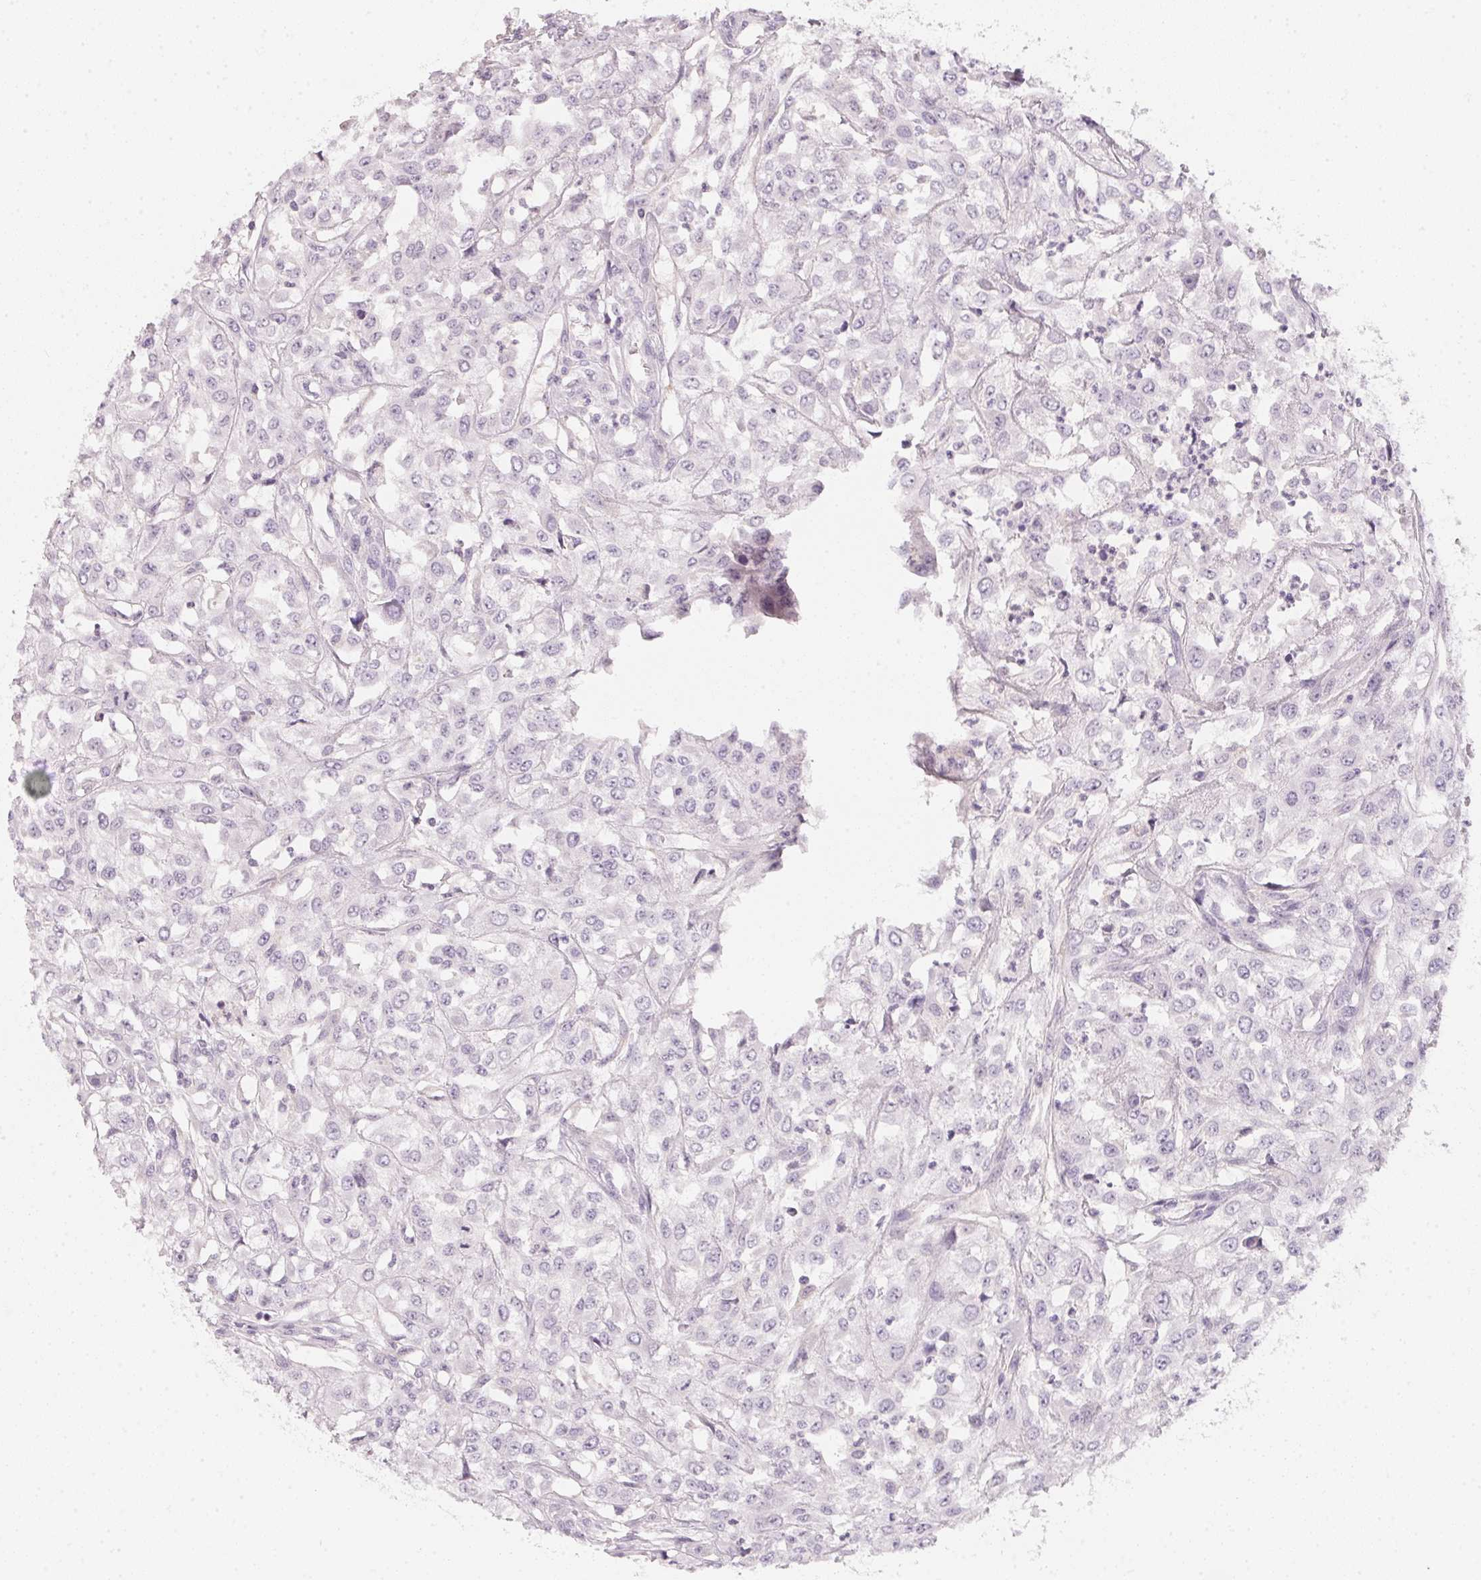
{"staining": {"intensity": "negative", "quantity": "none", "location": "none"}, "tissue": "urothelial cancer", "cell_type": "Tumor cells", "image_type": "cancer", "snomed": [{"axis": "morphology", "description": "Urothelial carcinoma, High grade"}, {"axis": "topography", "description": "Urinary bladder"}], "caption": "IHC of urothelial carcinoma (high-grade) shows no expression in tumor cells. (IHC, brightfield microscopy, high magnification).", "gene": "CFAP276", "patient": {"sex": "male", "age": 67}}